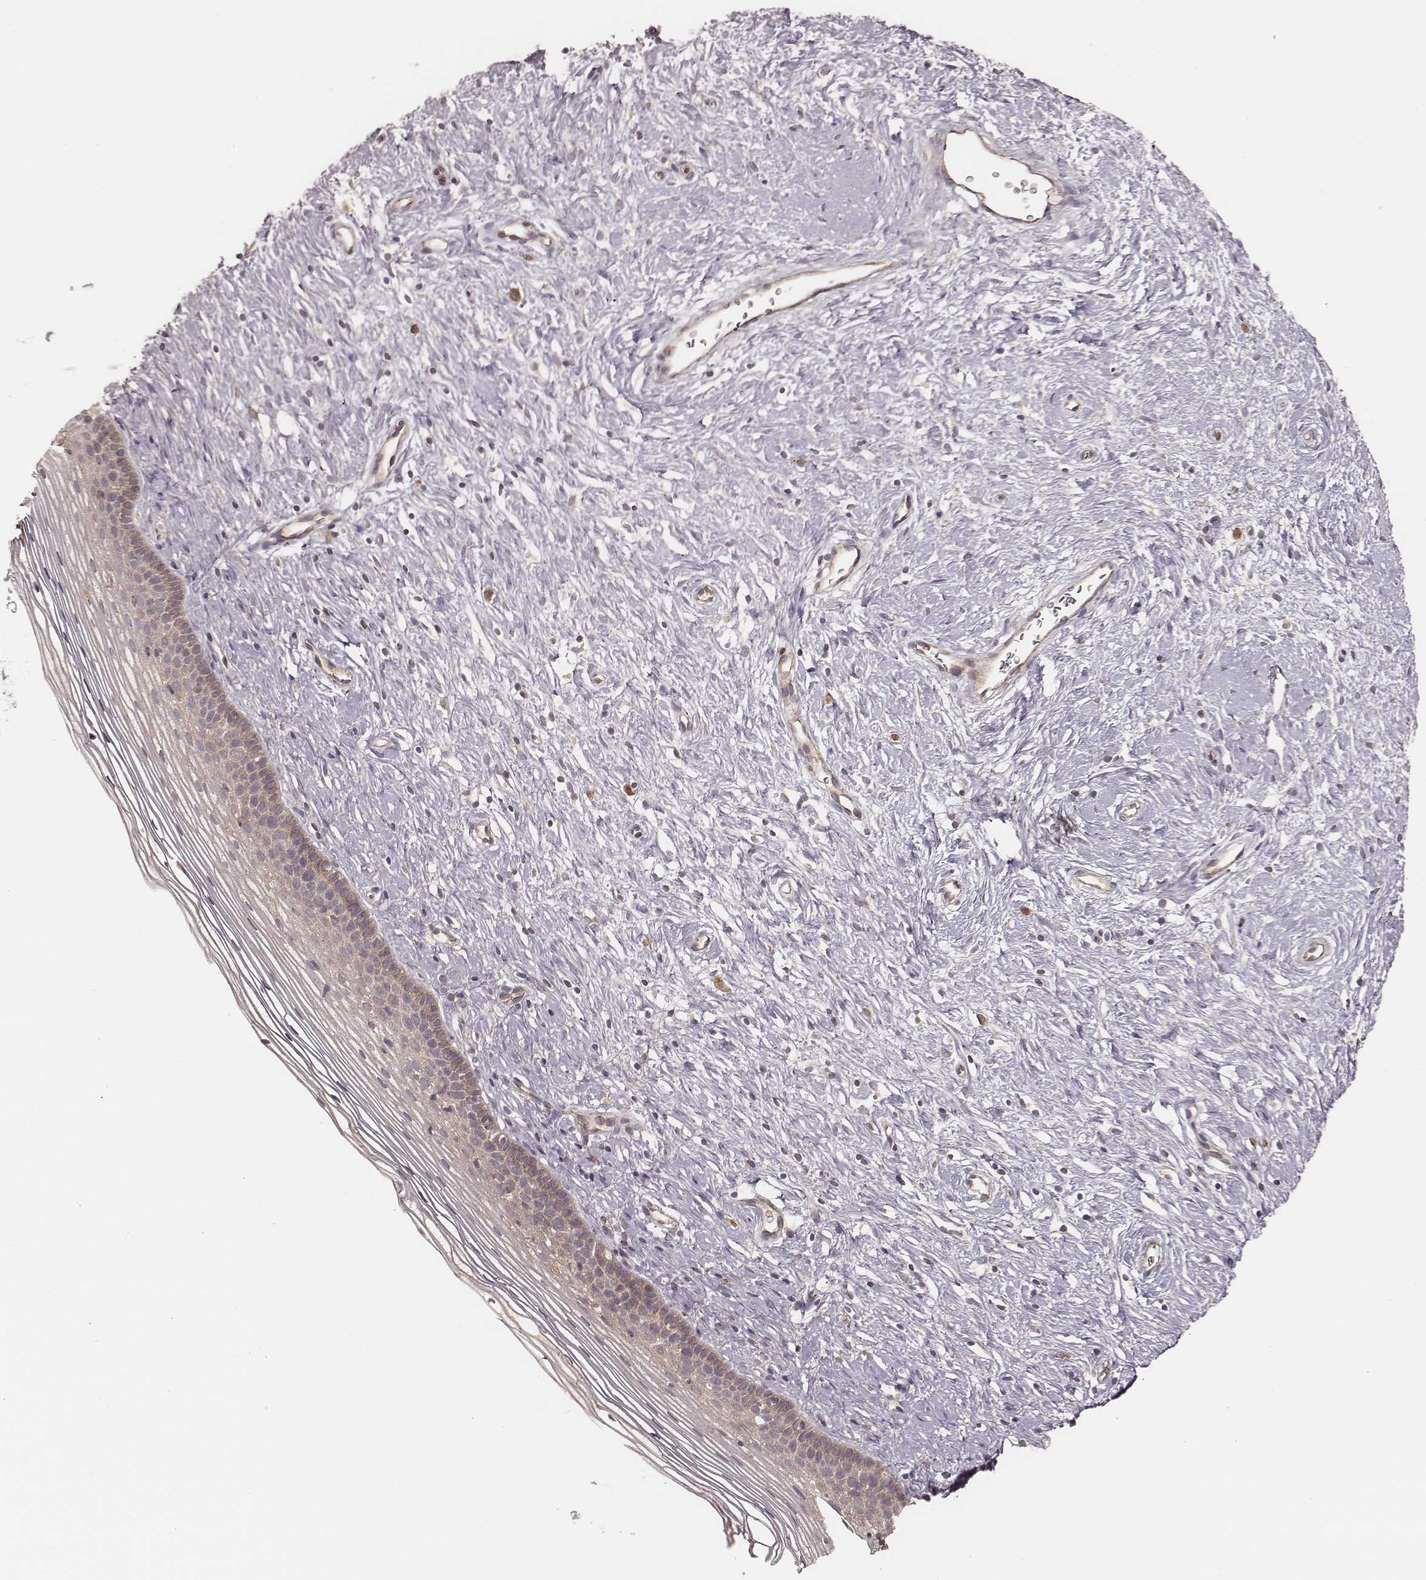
{"staining": {"intensity": "moderate", "quantity": ">75%", "location": "cytoplasmic/membranous"}, "tissue": "cervix", "cell_type": "Glandular cells", "image_type": "normal", "snomed": [{"axis": "morphology", "description": "Normal tissue, NOS"}, {"axis": "topography", "description": "Cervix"}], "caption": "Protein expression analysis of benign cervix demonstrates moderate cytoplasmic/membranous positivity in about >75% of glandular cells. (brown staining indicates protein expression, while blue staining denotes nuclei).", "gene": "CARS1", "patient": {"sex": "female", "age": 39}}